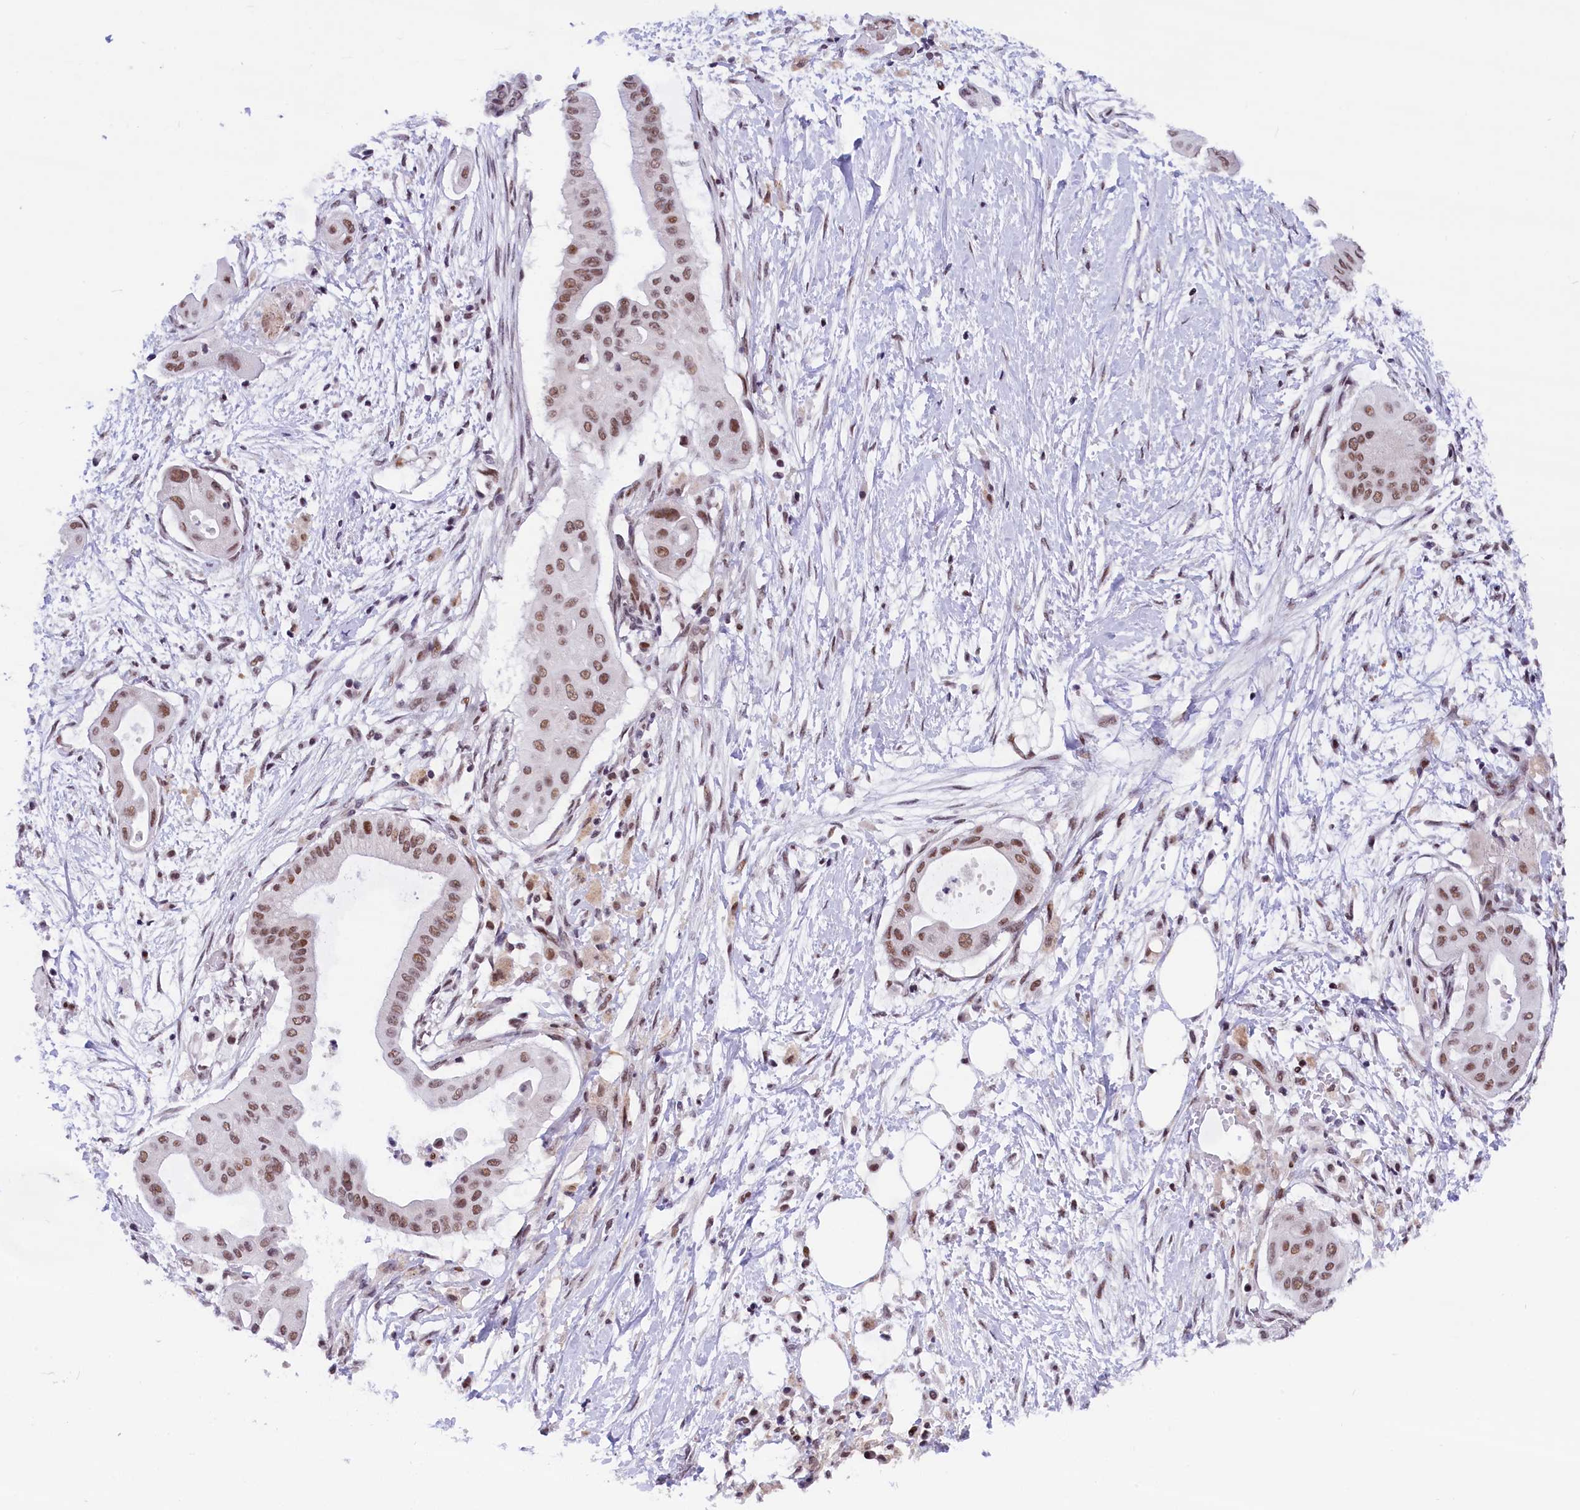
{"staining": {"intensity": "moderate", "quantity": ">75%", "location": "nuclear"}, "tissue": "pancreatic cancer", "cell_type": "Tumor cells", "image_type": "cancer", "snomed": [{"axis": "morphology", "description": "Adenocarcinoma, NOS"}, {"axis": "topography", "description": "Pancreas"}], "caption": "A high-resolution photomicrograph shows immunohistochemistry staining of pancreatic cancer, which displays moderate nuclear staining in about >75% of tumor cells. The protein is stained brown, and the nuclei are stained in blue (DAB (3,3'-diaminobenzidine) IHC with brightfield microscopy, high magnification).", "gene": "CDYL2", "patient": {"sex": "male", "age": 68}}